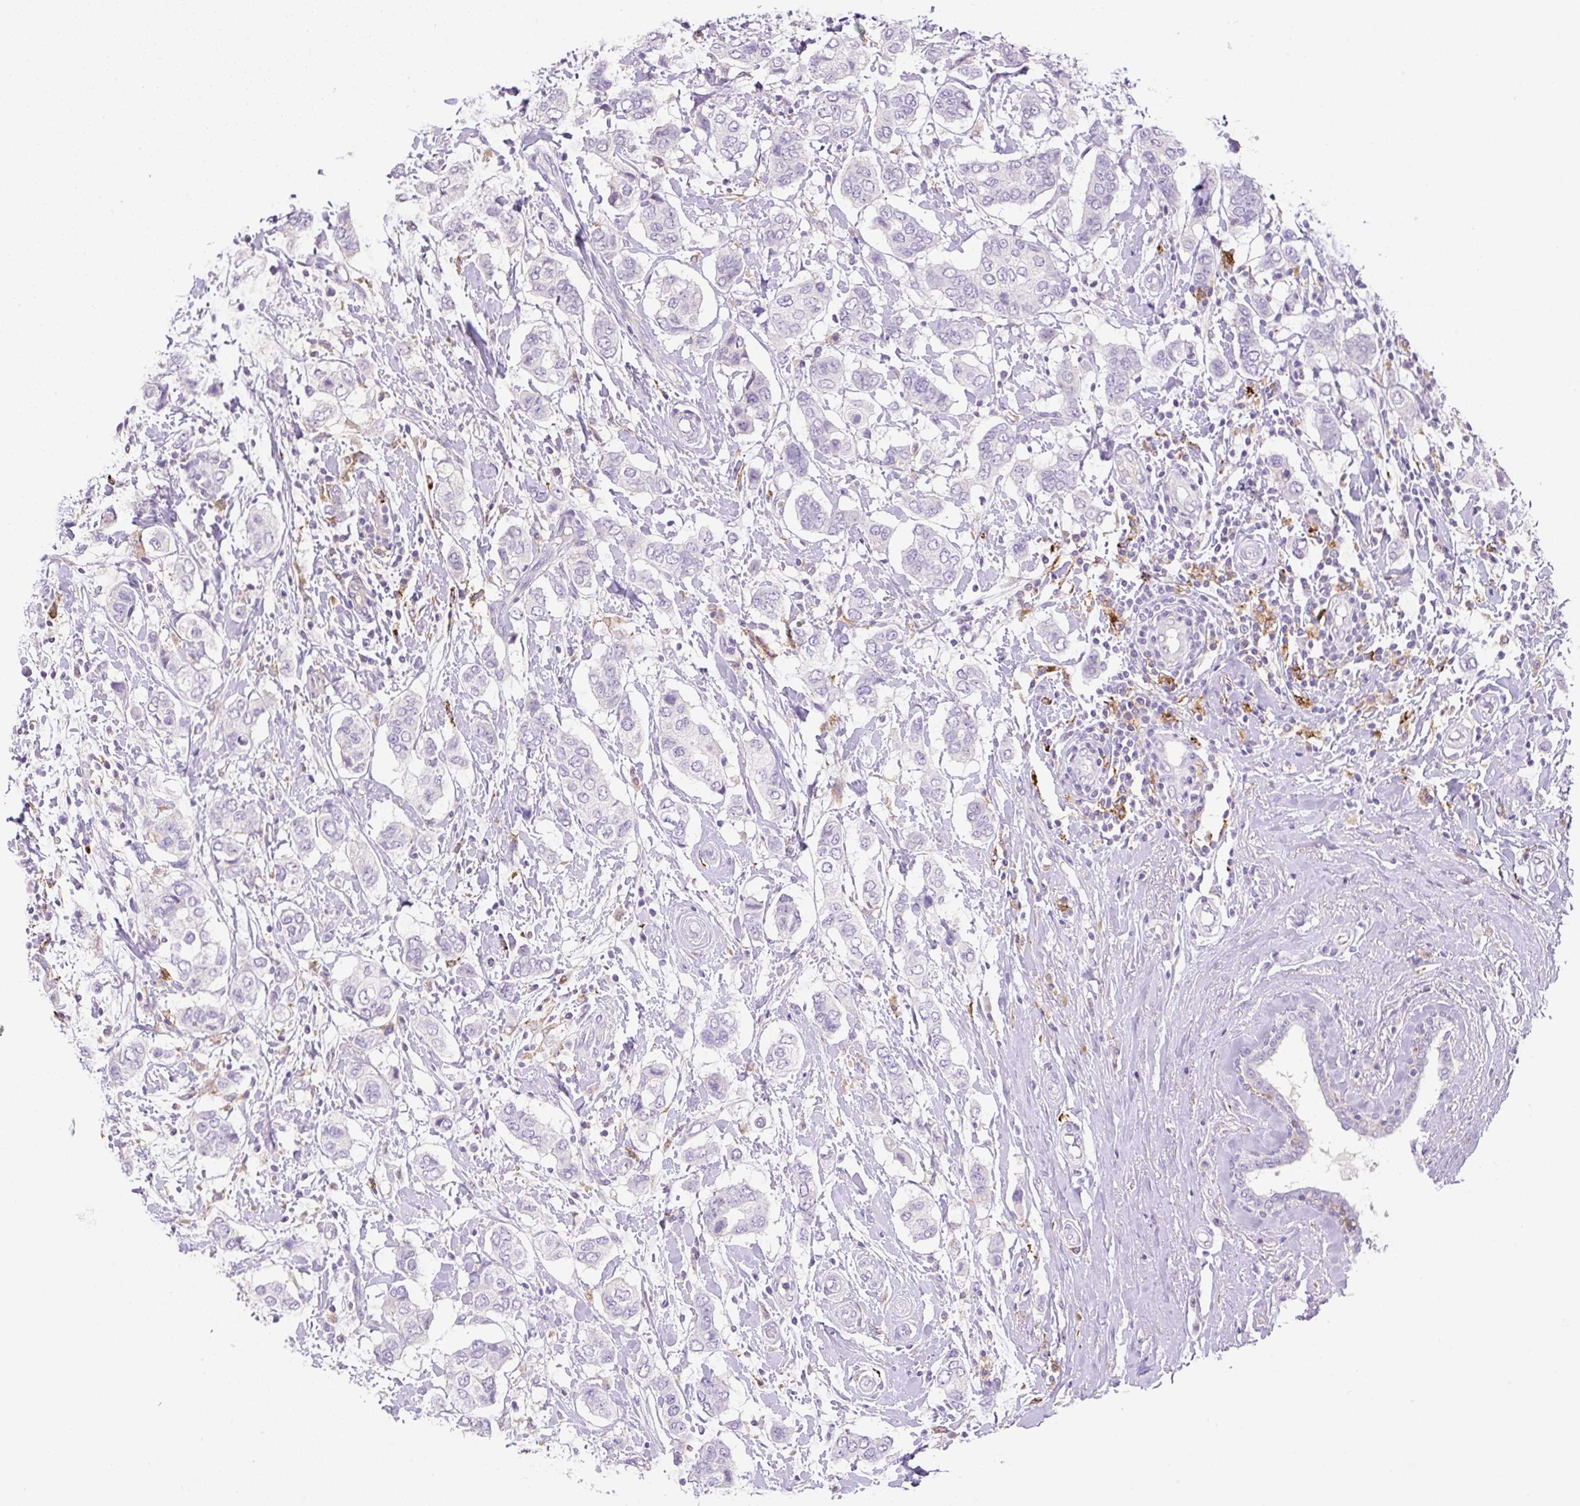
{"staining": {"intensity": "negative", "quantity": "none", "location": "none"}, "tissue": "breast cancer", "cell_type": "Tumor cells", "image_type": "cancer", "snomed": [{"axis": "morphology", "description": "Lobular carcinoma"}, {"axis": "topography", "description": "Breast"}], "caption": "A micrograph of breast cancer (lobular carcinoma) stained for a protein reveals no brown staining in tumor cells.", "gene": "TDRD15", "patient": {"sex": "female", "age": 51}}